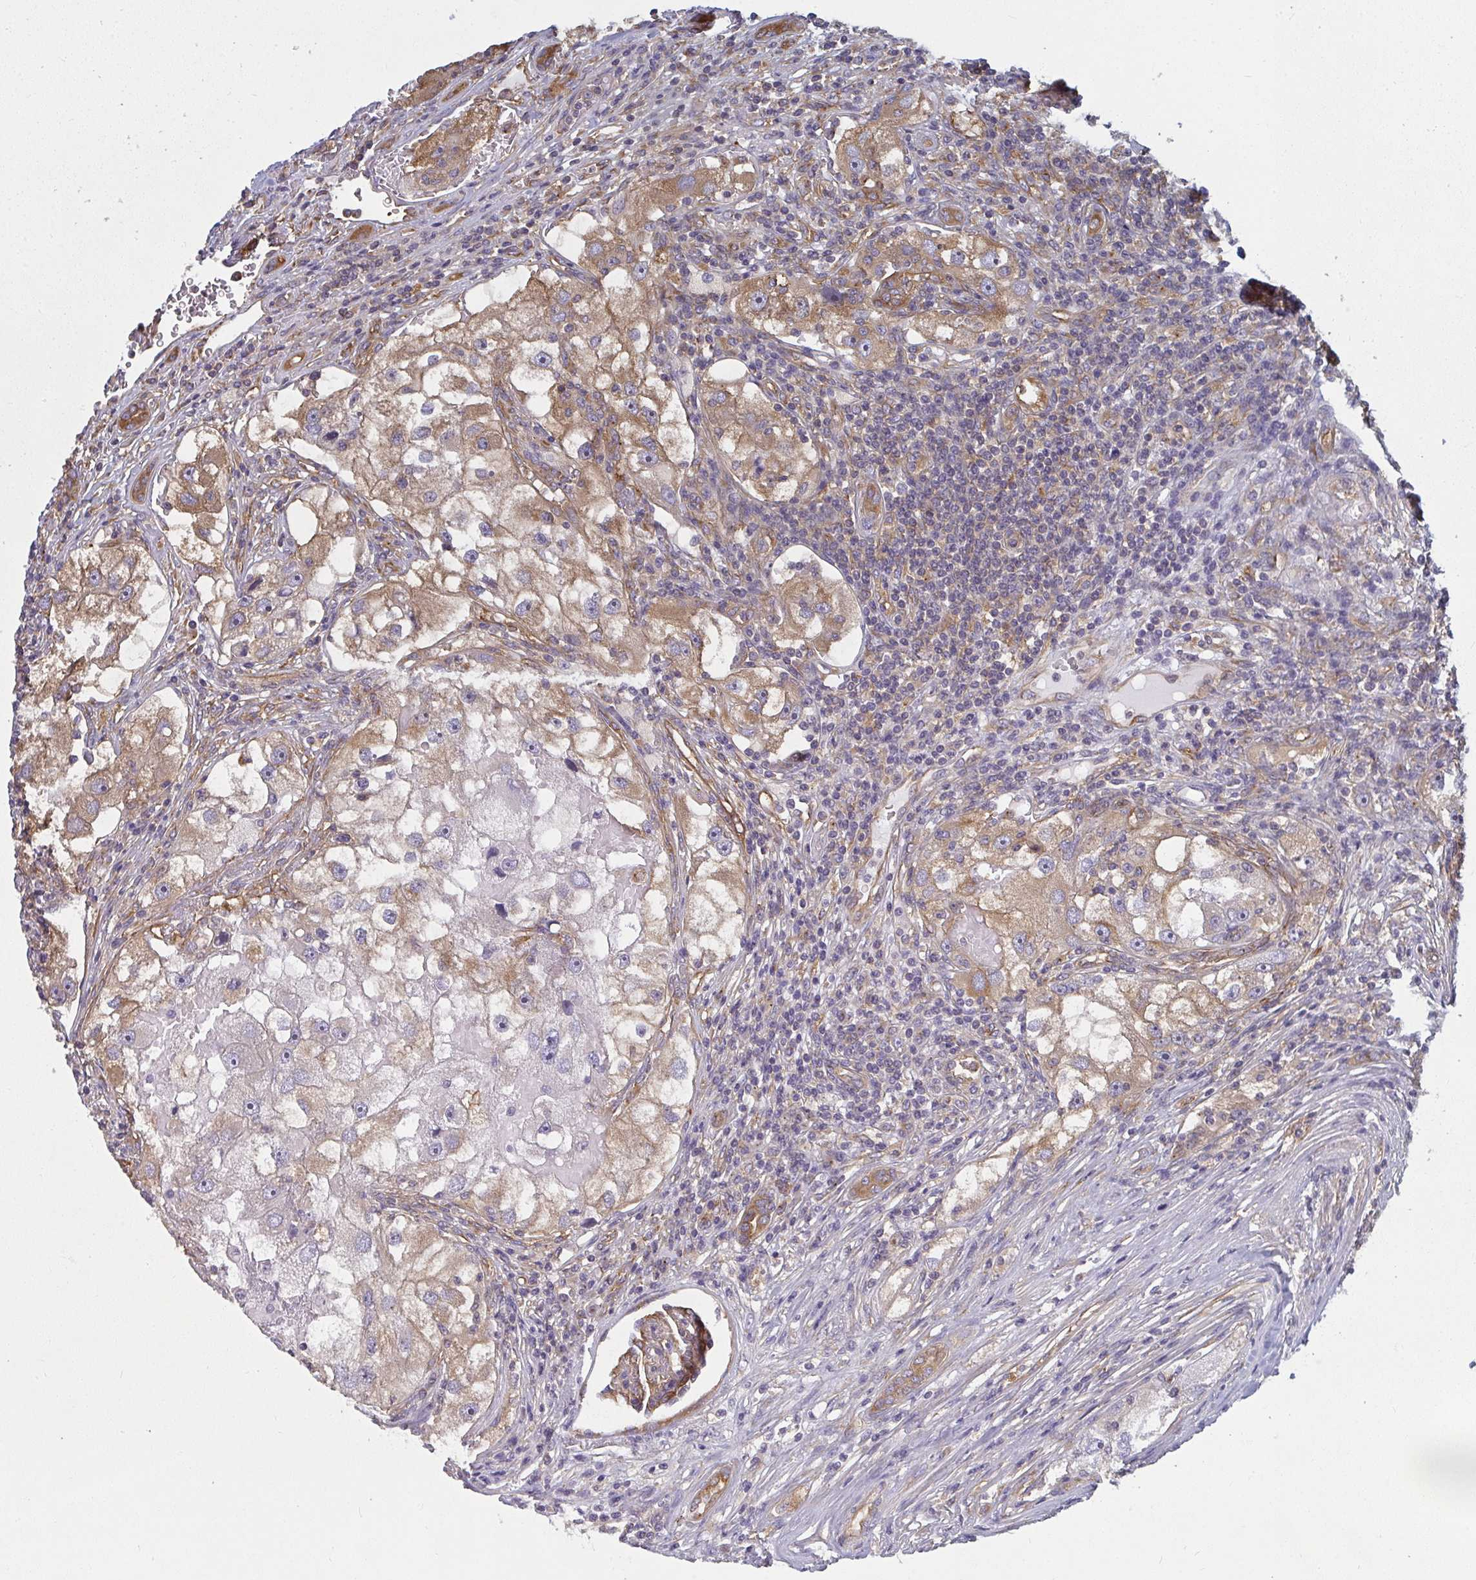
{"staining": {"intensity": "moderate", "quantity": ">75%", "location": "cytoplasmic/membranous"}, "tissue": "renal cancer", "cell_type": "Tumor cells", "image_type": "cancer", "snomed": [{"axis": "morphology", "description": "Adenocarcinoma, NOS"}, {"axis": "topography", "description": "Kidney"}], "caption": "Human adenocarcinoma (renal) stained with a brown dye displays moderate cytoplasmic/membranous positive expression in about >75% of tumor cells.", "gene": "DYNC1I2", "patient": {"sex": "male", "age": 63}}